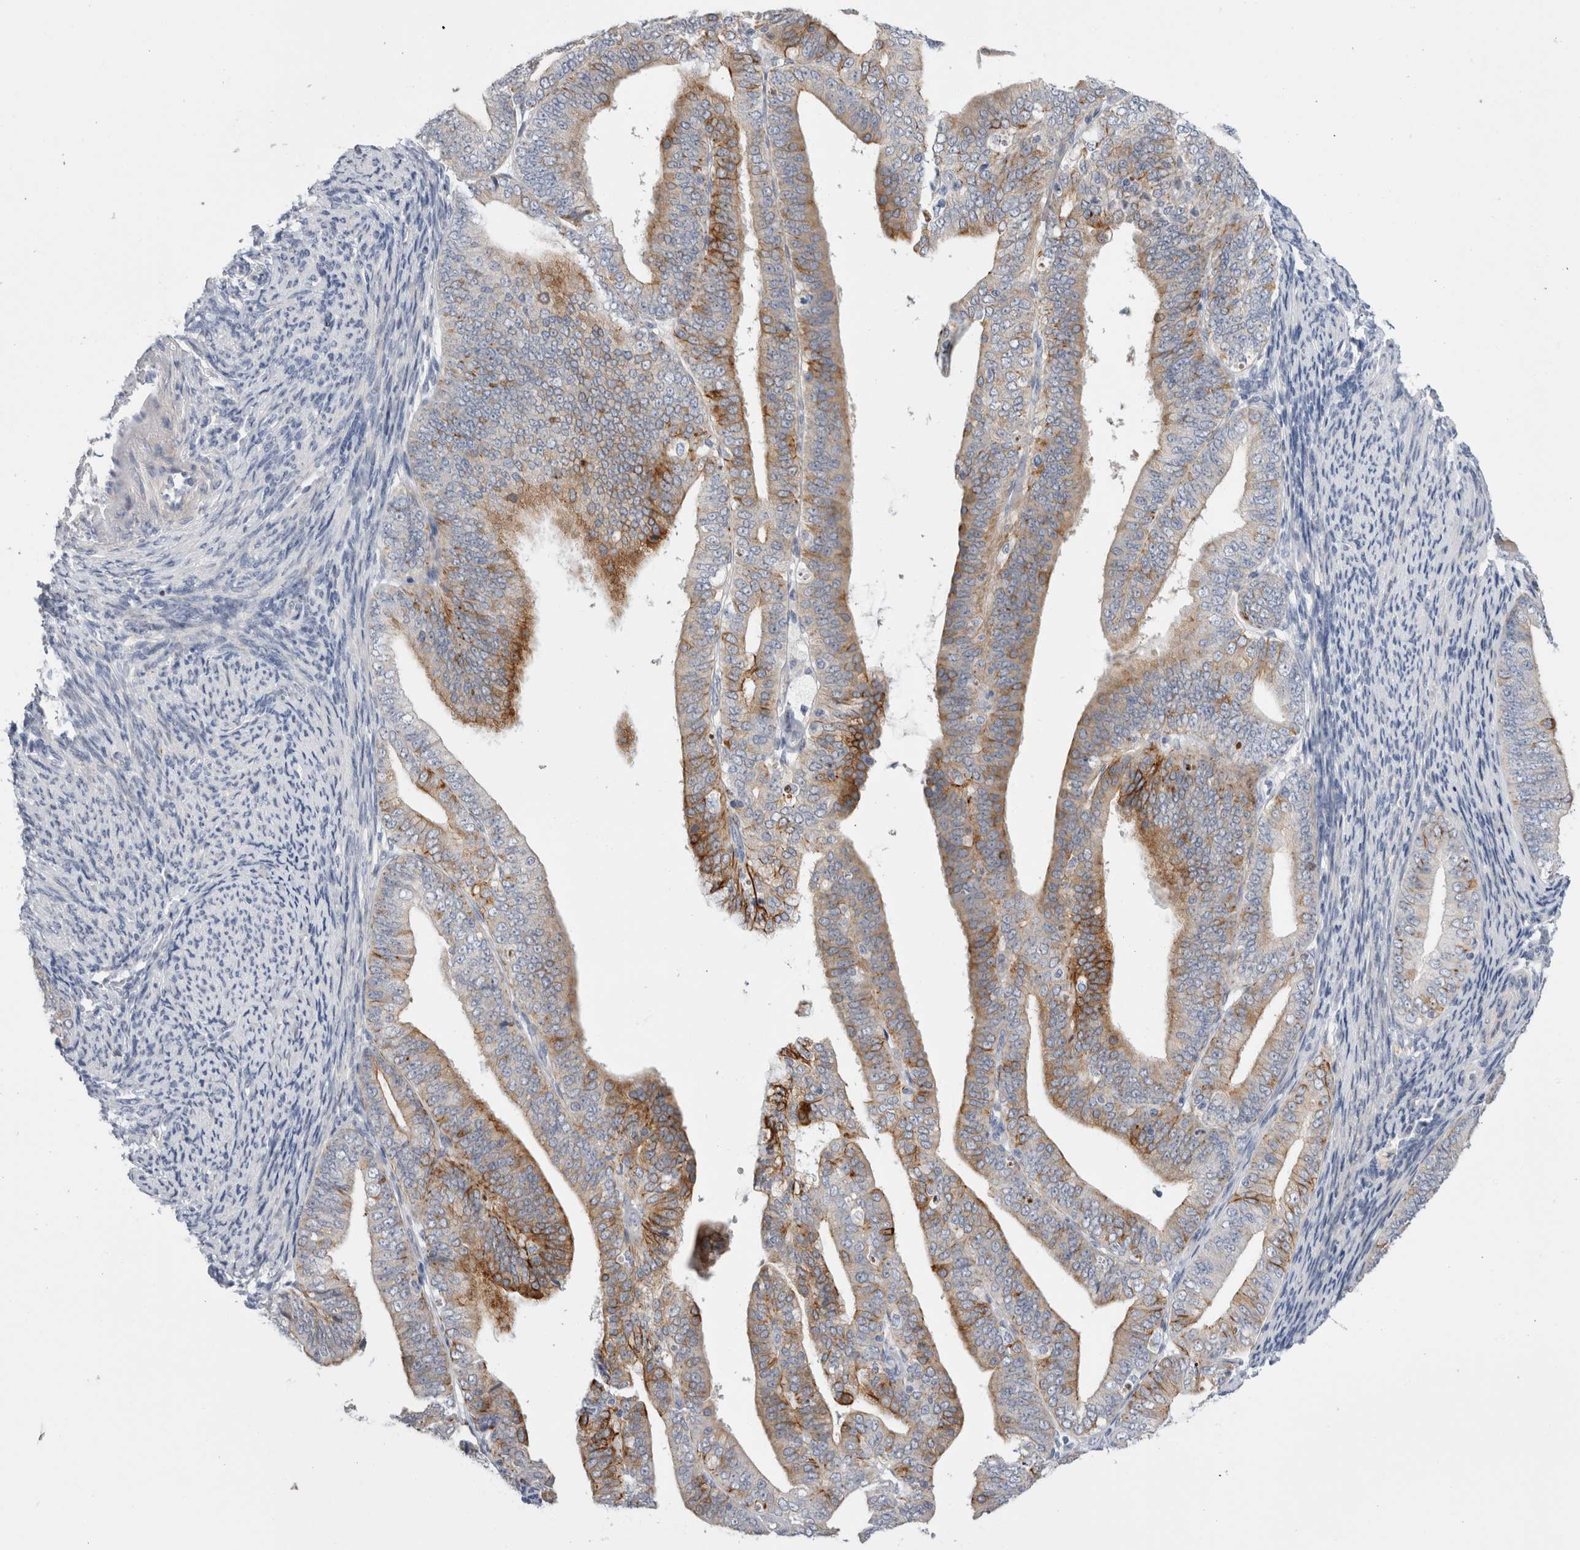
{"staining": {"intensity": "moderate", "quantity": "<25%", "location": "cytoplasmic/membranous"}, "tissue": "endometrial cancer", "cell_type": "Tumor cells", "image_type": "cancer", "snomed": [{"axis": "morphology", "description": "Adenocarcinoma, NOS"}, {"axis": "topography", "description": "Endometrium"}], "caption": "The photomicrograph reveals staining of endometrial adenocarcinoma, revealing moderate cytoplasmic/membranous protein positivity (brown color) within tumor cells.", "gene": "SLC20A2", "patient": {"sex": "female", "age": 63}}